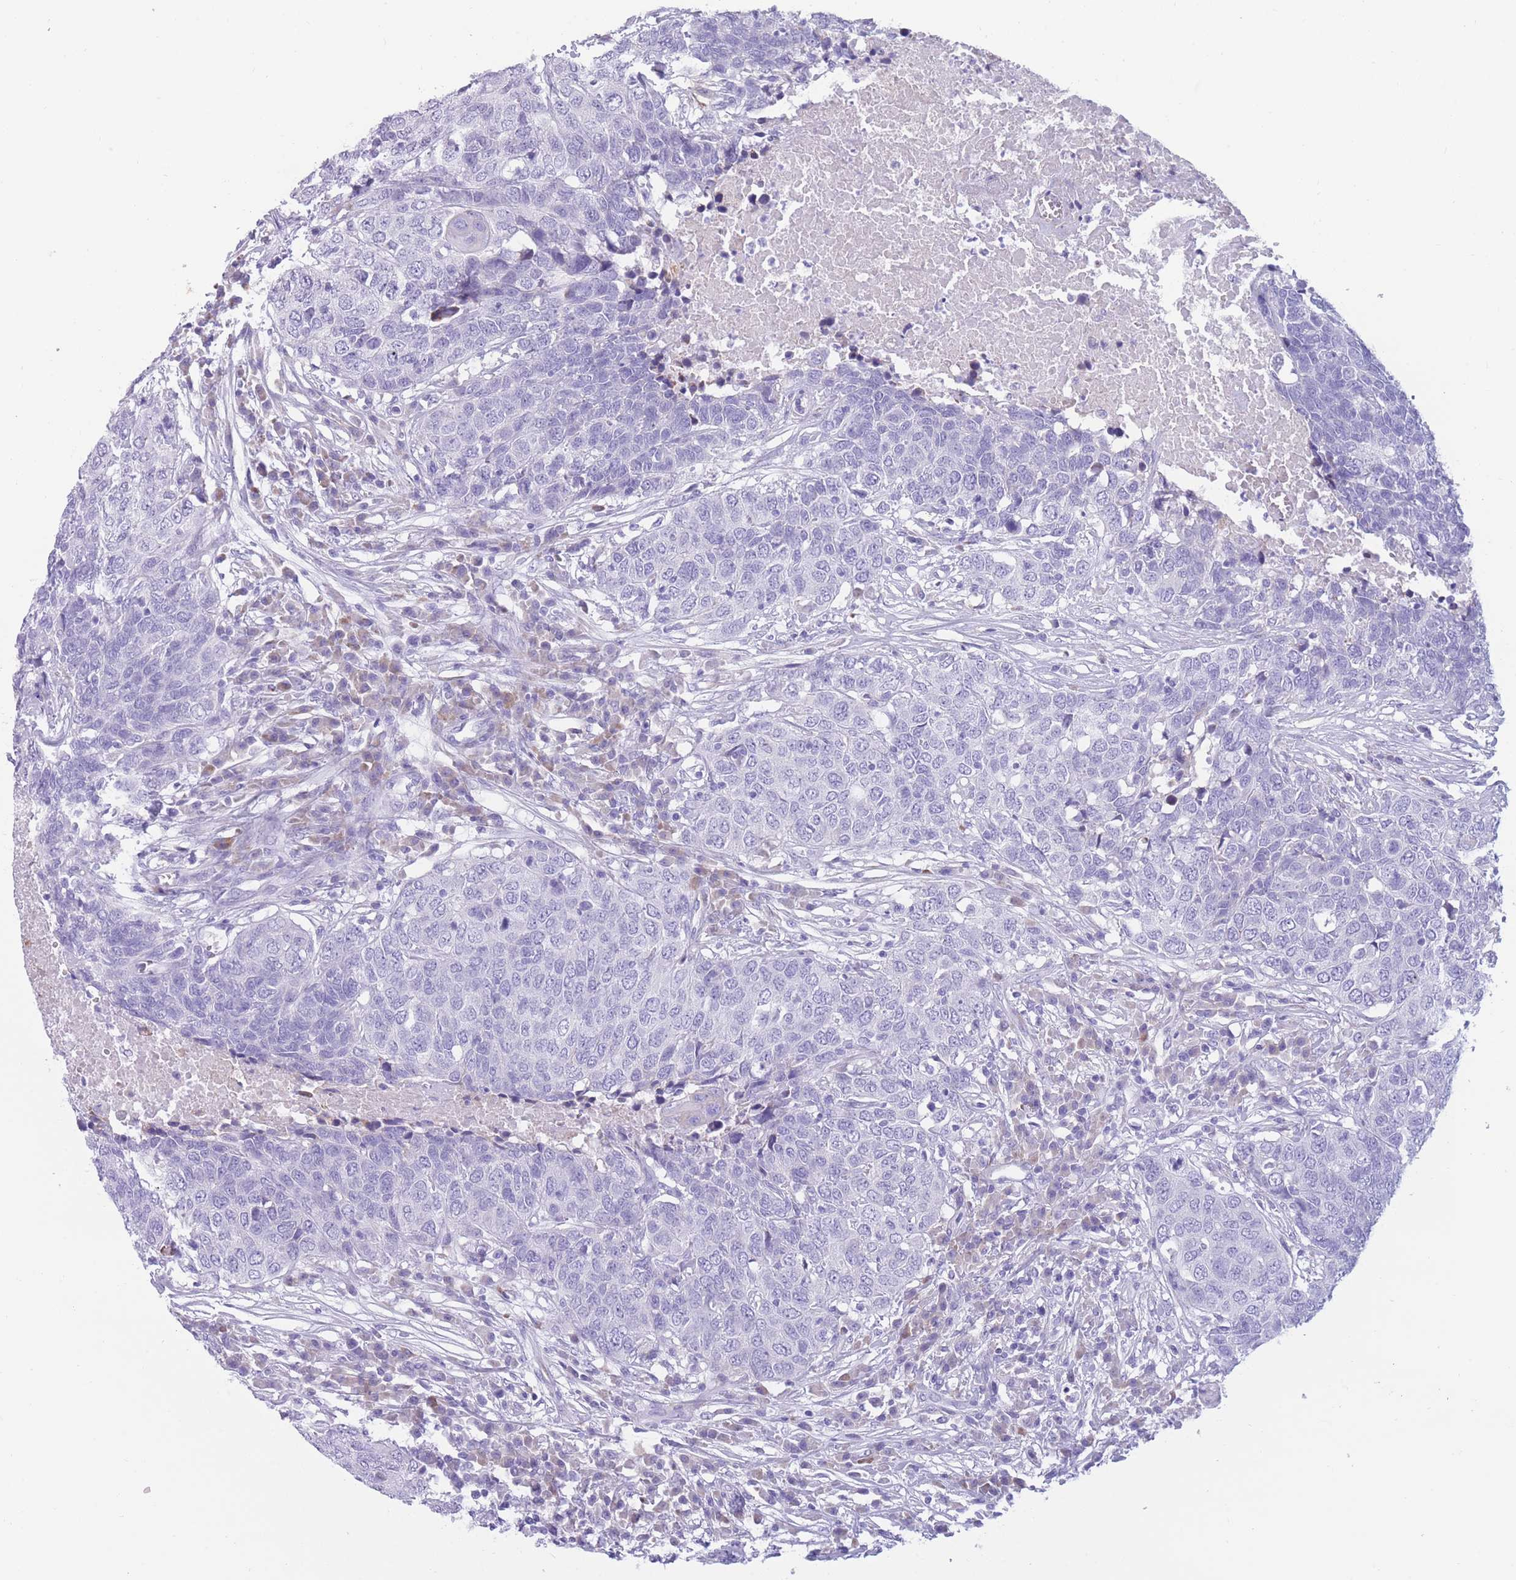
{"staining": {"intensity": "negative", "quantity": "none", "location": "none"}, "tissue": "head and neck cancer", "cell_type": "Tumor cells", "image_type": "cancer", "snomed": [{"axis": "morphology", "description": "Squamous cell carcinoma, NOS"}, {"axis": "topography", "description": "Head-Neck"}], "caption": "Photomicrograph shows no protein expression in tumor cells of head and neck cancer tissue.", "gene": "COL27A1", "patient": {"sex": "male", "age": 66}}